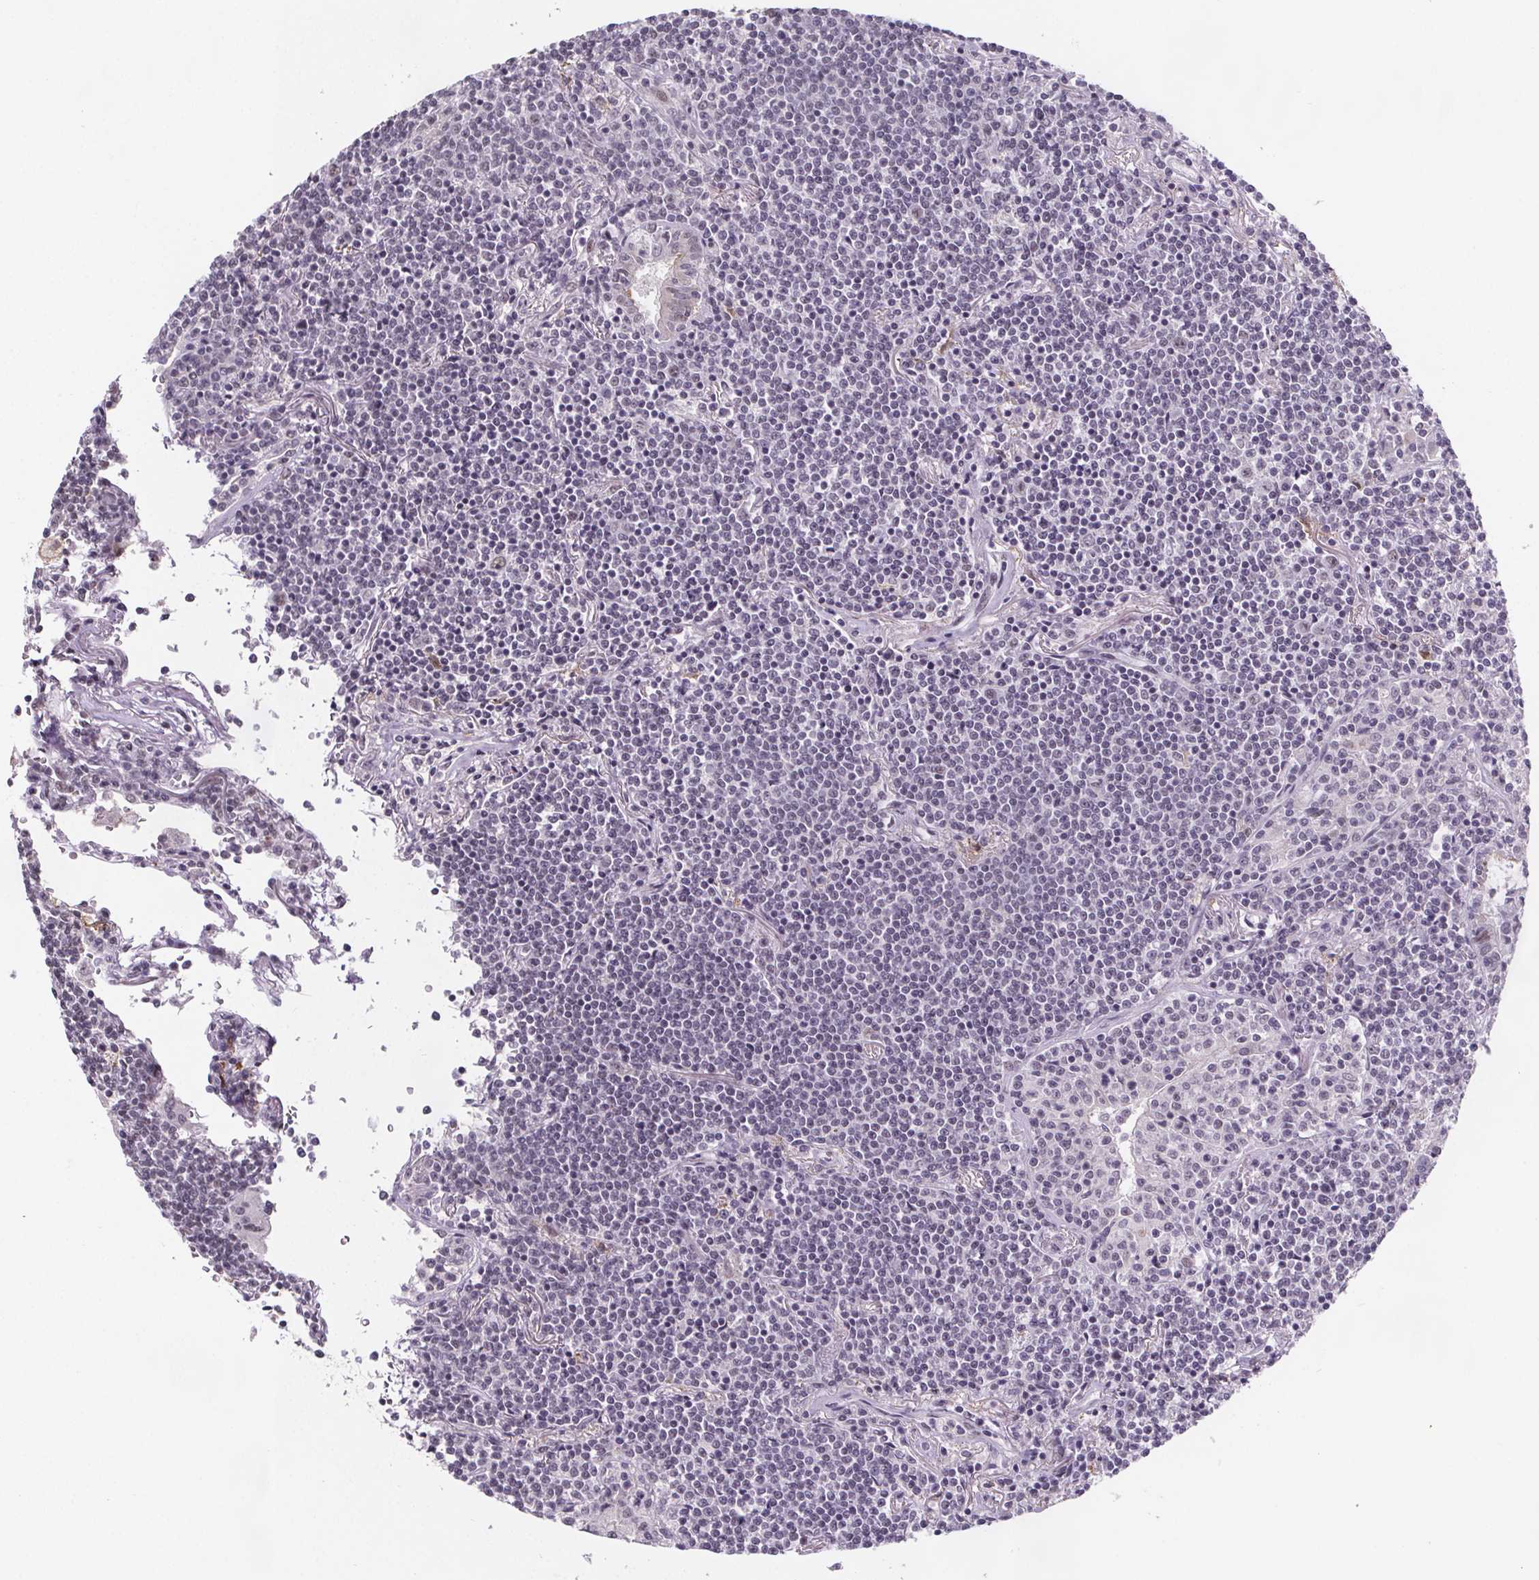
{"staining": {"intensity": "negative", "quantity": "none", "location": "none"}, "tissue": "lymphoma", "cell_type": "Tumor cells", "image_type": "cancer", "snomed": [{"axis": "morphology", "description": "Malignant lymphoma, non-Hodgkin's type, Low grade"}, {"axis": "topography", "description": "Lung"}], "caption": "This is an IHC micrograph of human low-grade malignant lymphoma, non-Hodgkin's type. There is no positivity in tumor cells.", "gene": "ZNF572", "patient": {"sex": "female", "age": 71}}